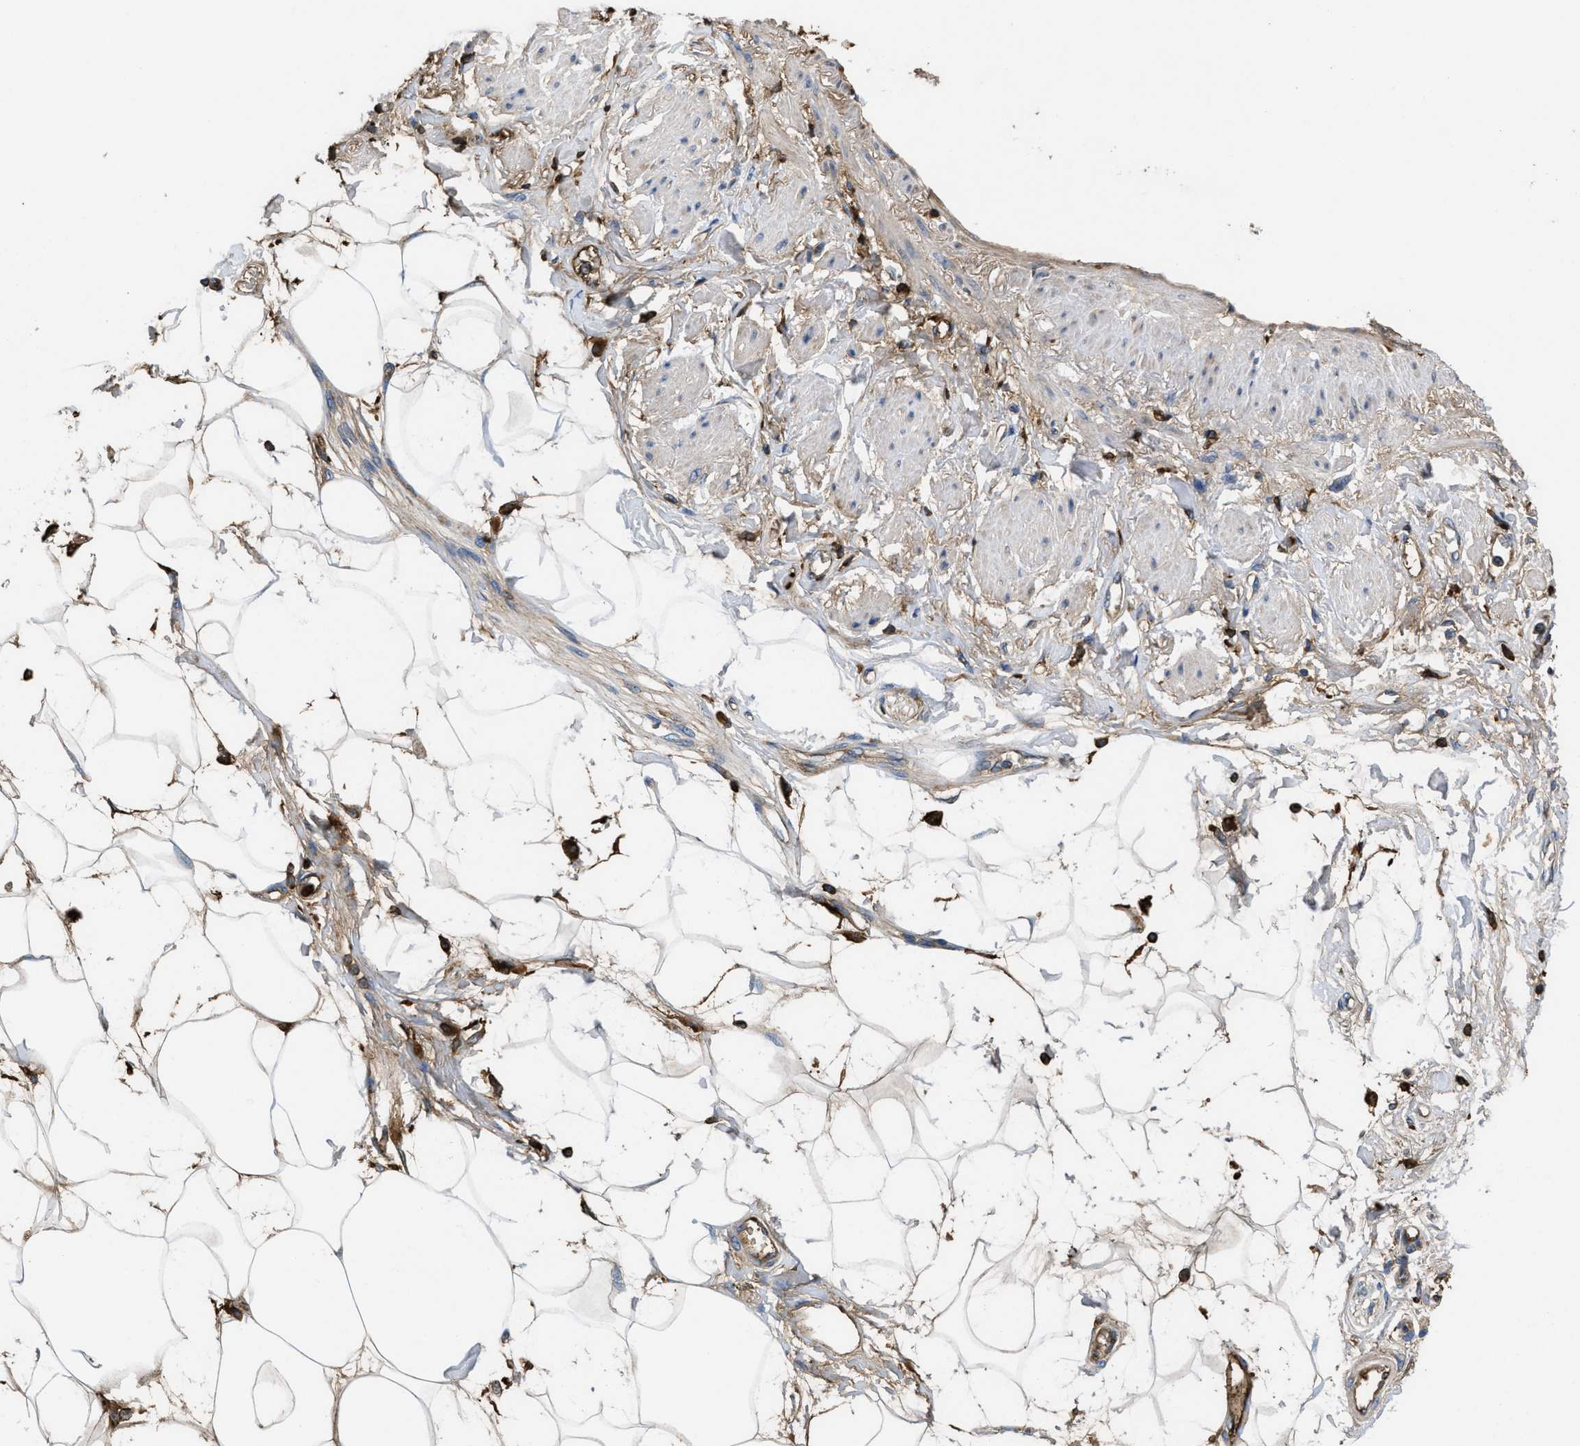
{"staining": {"intensity": "weak", "quantity": "25%-75%", "location": "cytoplasmic/membranous"}, "tissue": "adipose tissue", "cell_type": "Adipocytes", "image_type": "normal", "snomed": [{"axis": "morphology", "description": "Normal tissue, NOS"}, {"axis": "morphology", "description": "Adenocarcinoma, NOS"}, {"axis": "topography", "description": "Duodenum"}, {"axis": "topography", "description": "Peripheral nerve tissue"}], "caption": "Adipose tissue stained with DAB IHC reveals low levels of weak cytoplasmic/membranous positivity in approximately 25%-75% of adipocytes. (Brightfield microscopy of DAB IHC at high magnification).", "gene": "GALK1", "patient": {"sex": "female", "age": 60}}